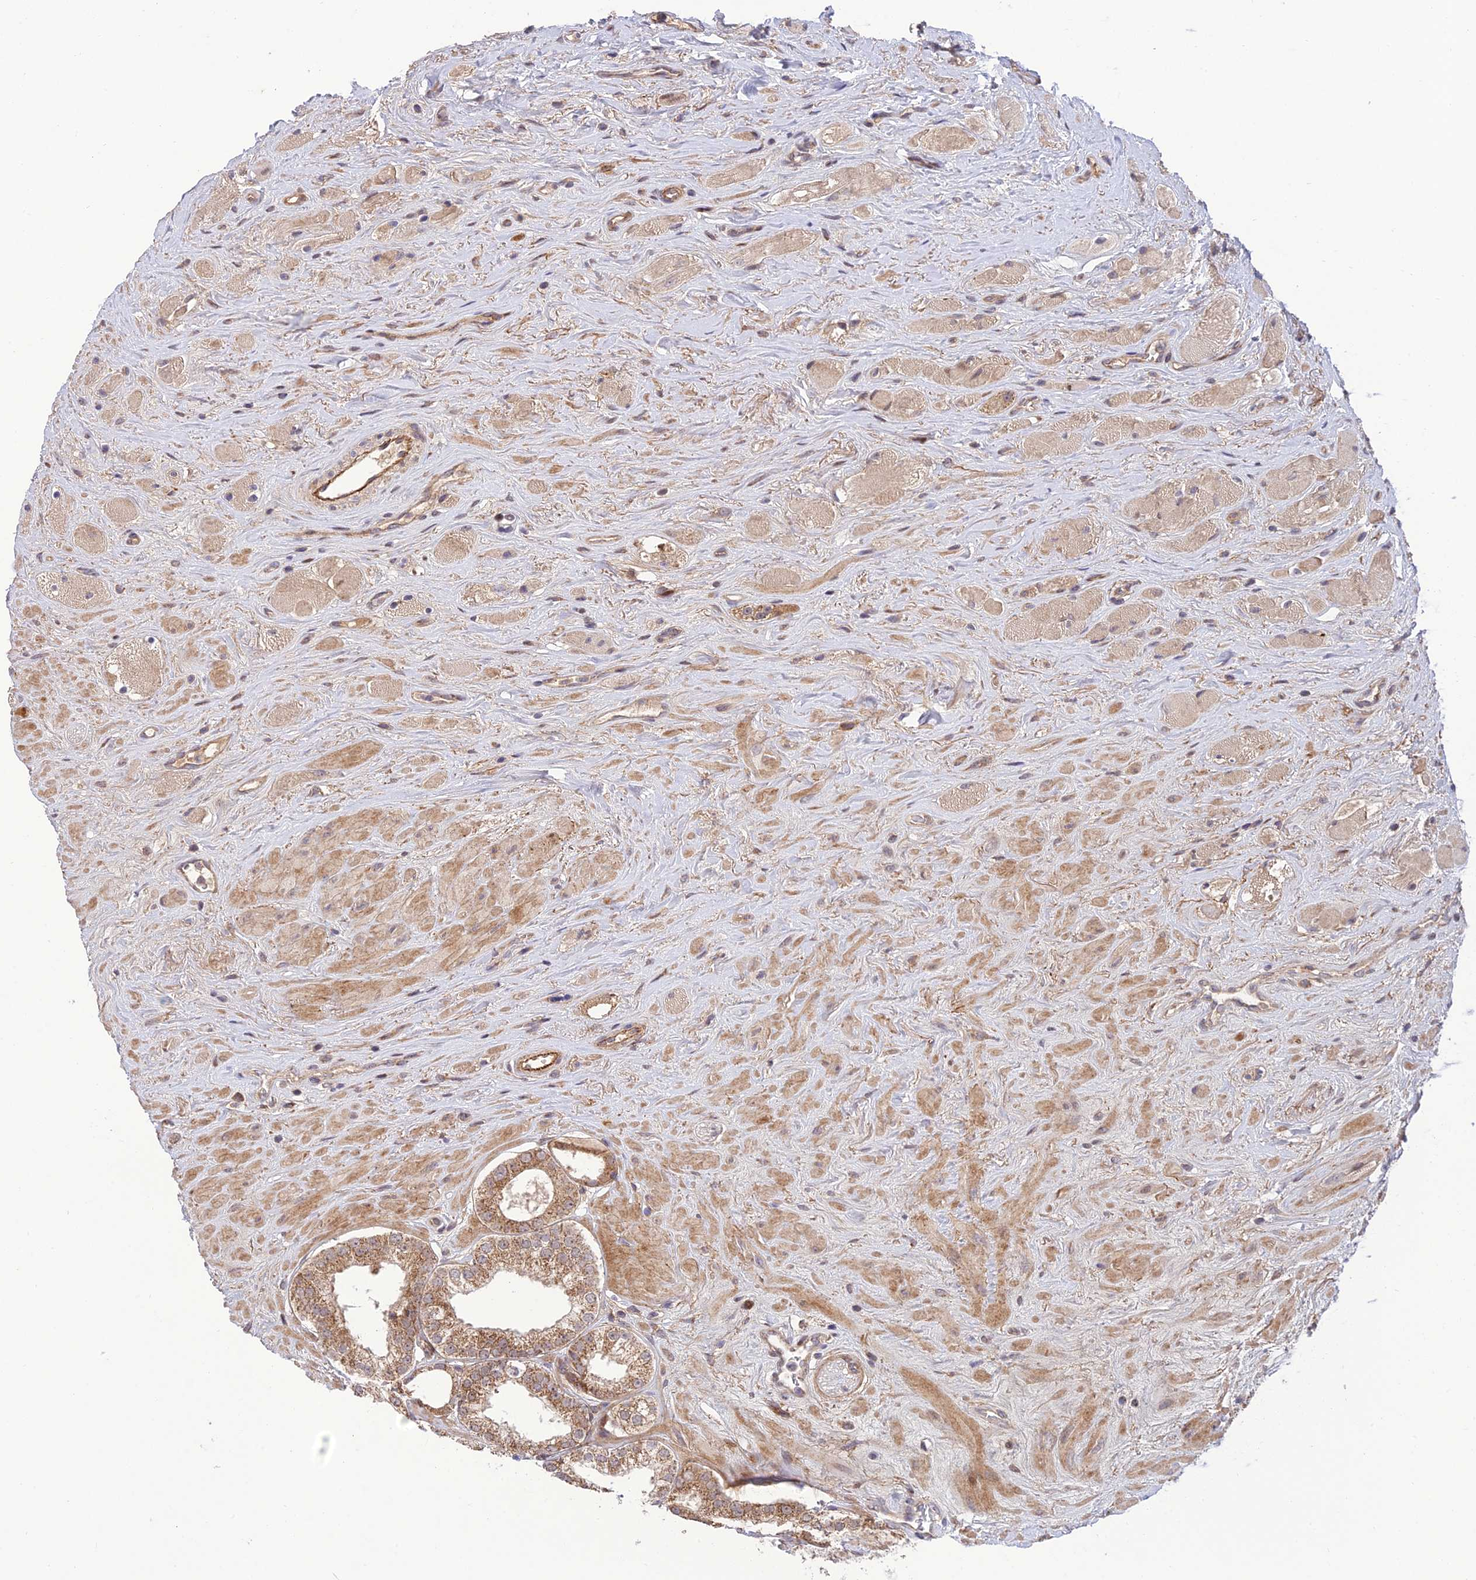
{"staining": {"intensity": "moderate", "quantity": ">75%", "location": "cytoplasmic/membranous"}, "tissue": "prostate cancer", "cell_type": "Tumor cells", "image_type": "cancer", "snomed": [{"axis": "morphology", "description": "Adenocarcinoma, High grade"}, {"axis": "topography", "description": "Prostate"}], "caption": "Immunohistochemistry (IHC) of adenocarcinoma (high-grade) (prostate) demonstrates medium levels of moderate cytoplasmic/membranous positivity in approximately >75% of tumor cells.", "gene": "PLEKHG2", "patient": {"sex": "male", "age": 65}}